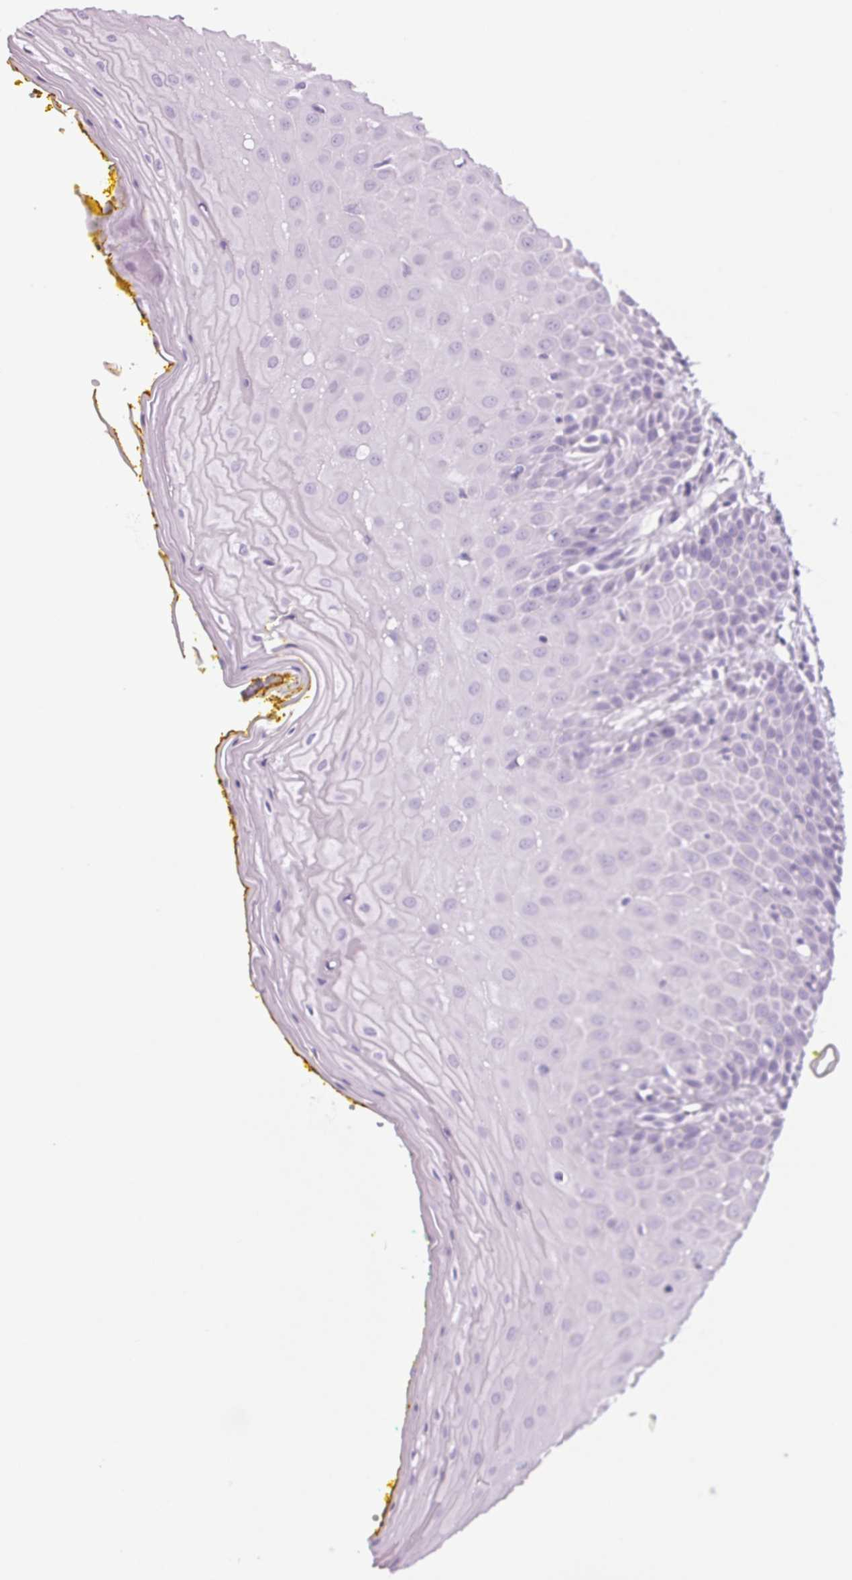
{"staining": {"intensity": "negative", "quantity": "none", "location": "none"}, "tissue": "oral mucosa", "cell_type": "Squamous epithelial cells", "image_type": "normal", "snomed": [{"axis": "morphology", "description": "Normal tissue, NOS"}, {"axis": "morphology", "description": "Squamous cell carcinoma, NOS"}, {"axis": "topography", "description": "Oral tissue"}, {"axis": "topography", "description": "Head-Neck"}], "caption": "Immunohistochemical staining of normal oral mucosa reveals no significant positivity in squamous epithelial cells. The staining was performed using DAB to visualize the protein expression in brown, while the nuclei were stained in blue with hematoxylin (Magnification: 20x).", "gene": "PPP1R1A", "patient": {"sex": "female", "age": 70}}